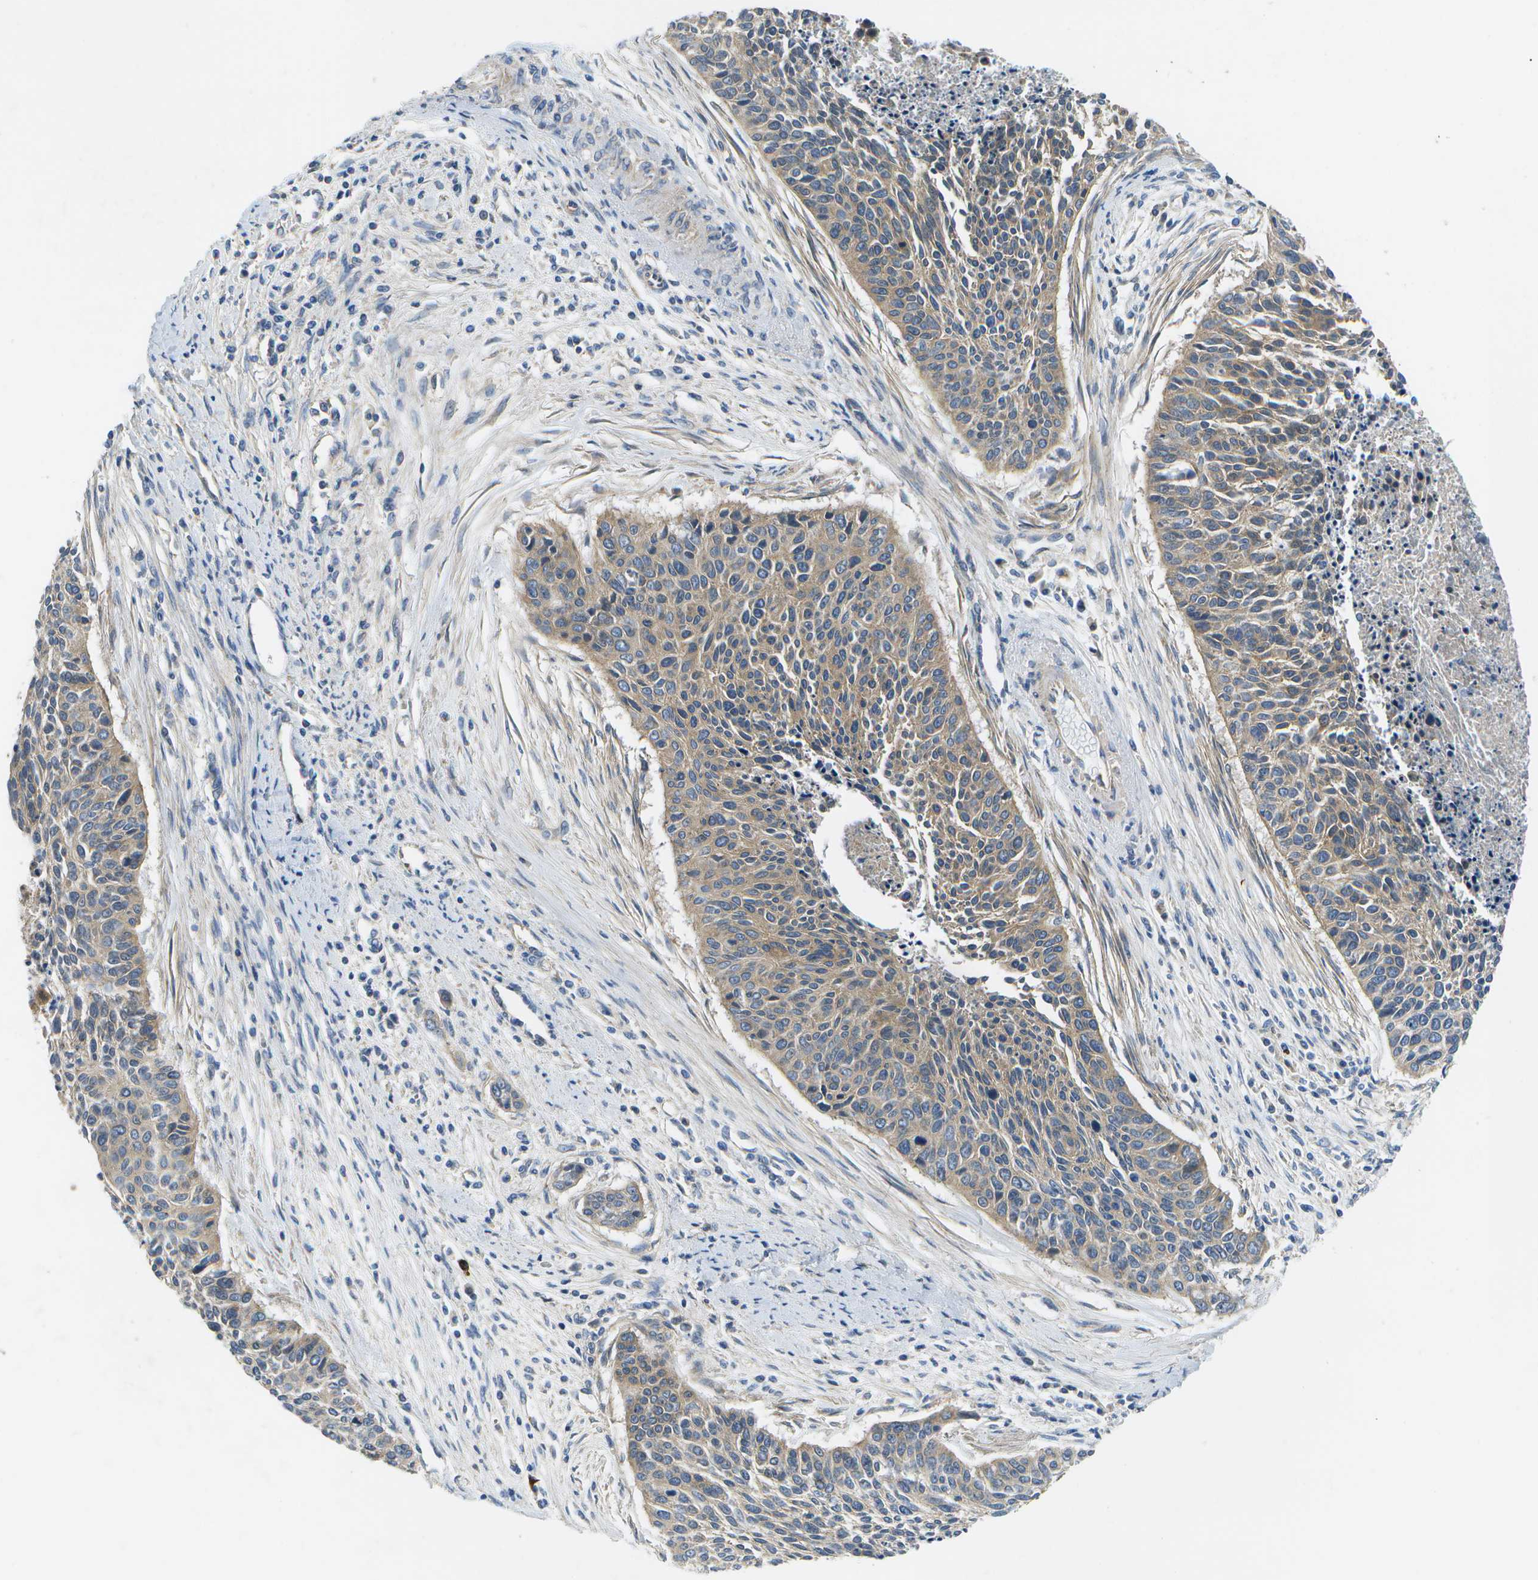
{"staining": {"intensity": "moderate", "quantity": ">75%", "location": "cytoplasmic/membranous"}, "tissue": "cervical cancer", "cell_type": "Tumor cells", "image_type": "cancer", "snomed": [{"axis": "morphology", "description": "Squamous cell carcinoma, NOS"}, {"axis": "topography", "description": "Cervix"}], "caption": "Tumor cells demonstrate medium levels of moderate cytoplasmic/membranous expression in about >75% of cells in cervical cancer (squamous cell carcinoma).", "gene": "MVK", "patient": {"sex": "female", "age": 55}}